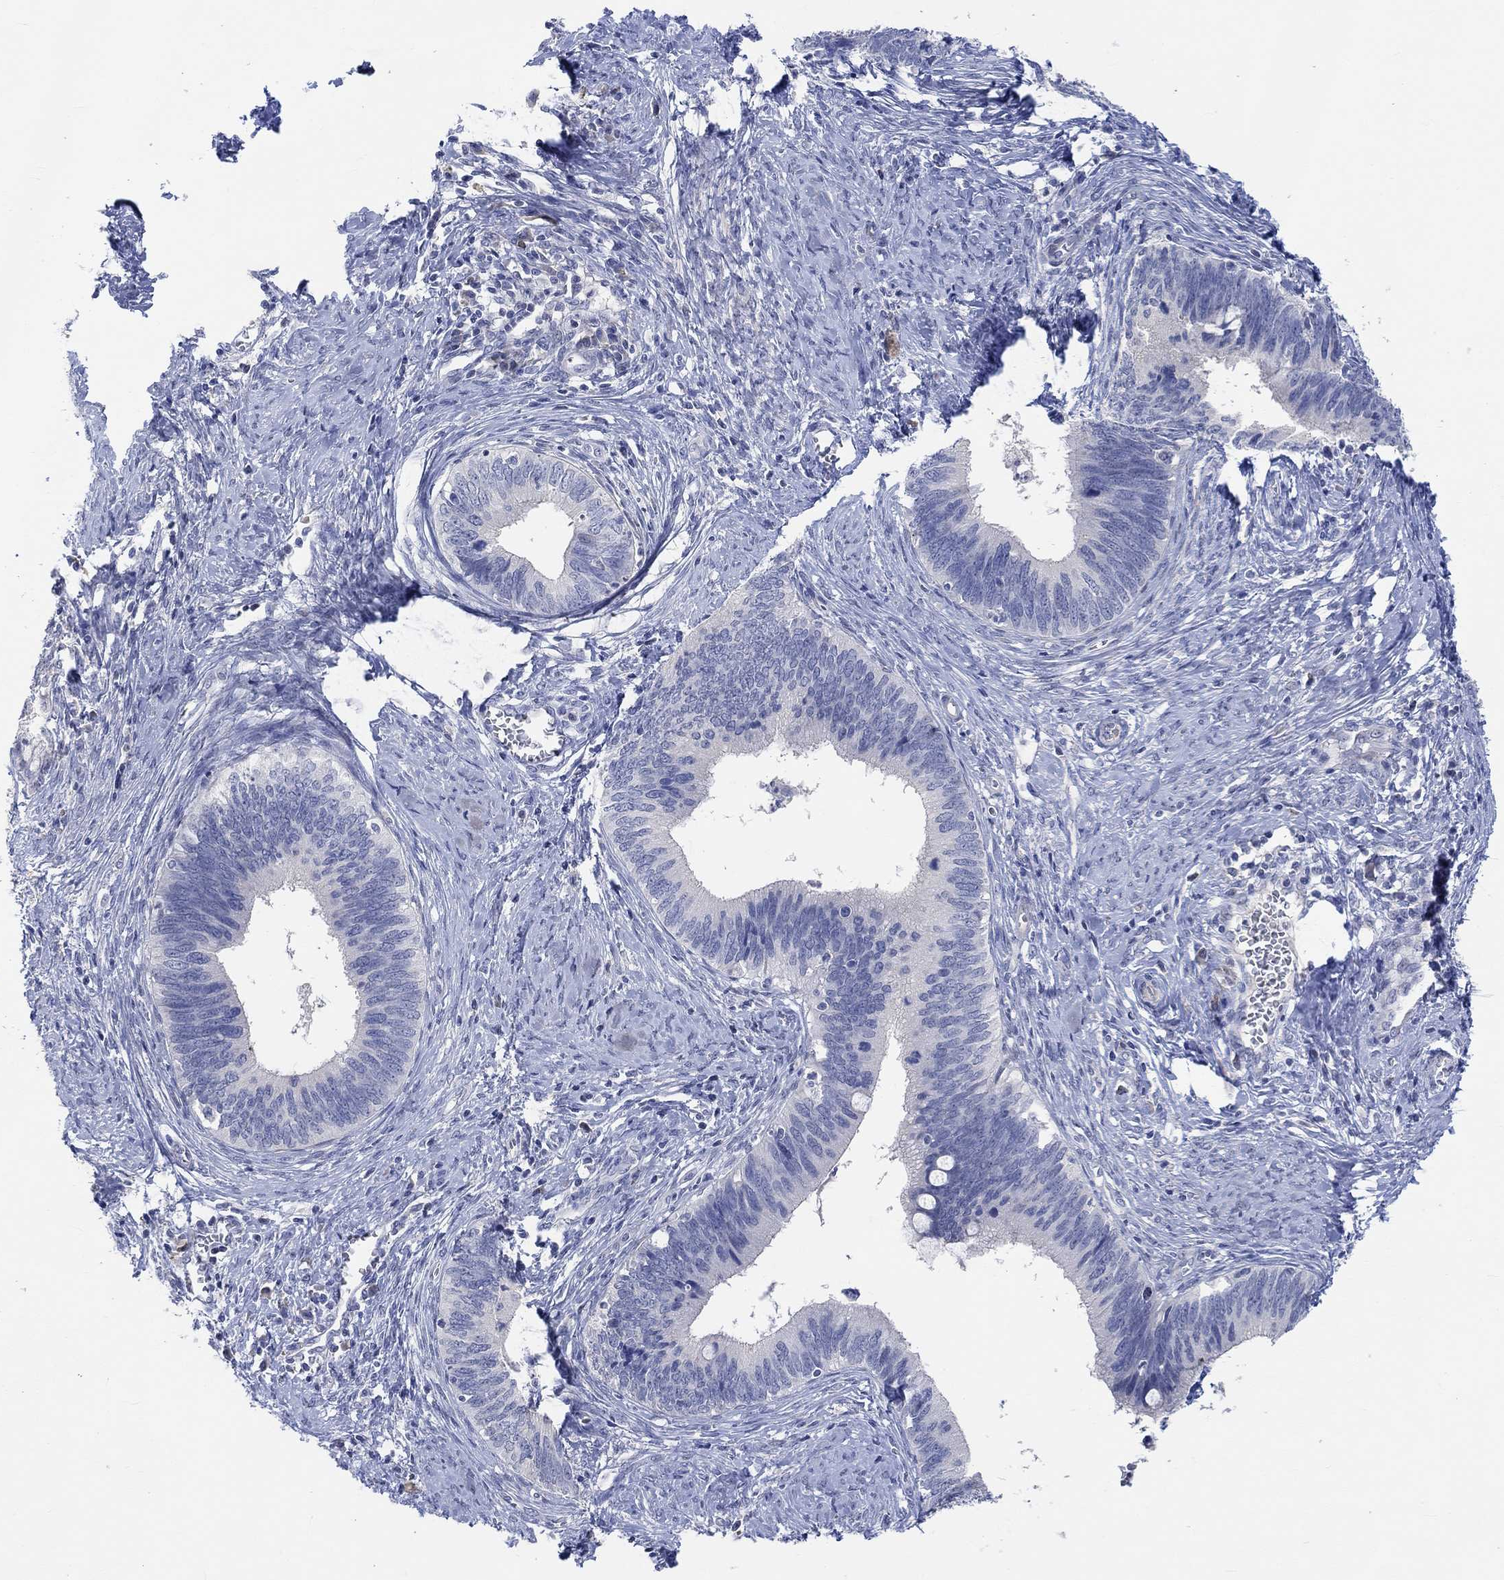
{"staining": {"intensity": "negative", "quantity": "none", "location": "none"}, "tissue": "cervical cancer", "cell_type": "Tumor cells", "image_type": "cancer", "snomed": [{"axis": "morphology", "description": "Adenocarcinoma, NOS"}, {"axis": "topography", "description": "Cervix"}], "caption": "The photomicrograph displays no significant staining in tumor cells of adenocarcinoma (cervical). (DAB immunohistochemistry with hematoxylin counter stain).", "gene": "DLK1", "patient": {"sex": "female", "age": 42}}